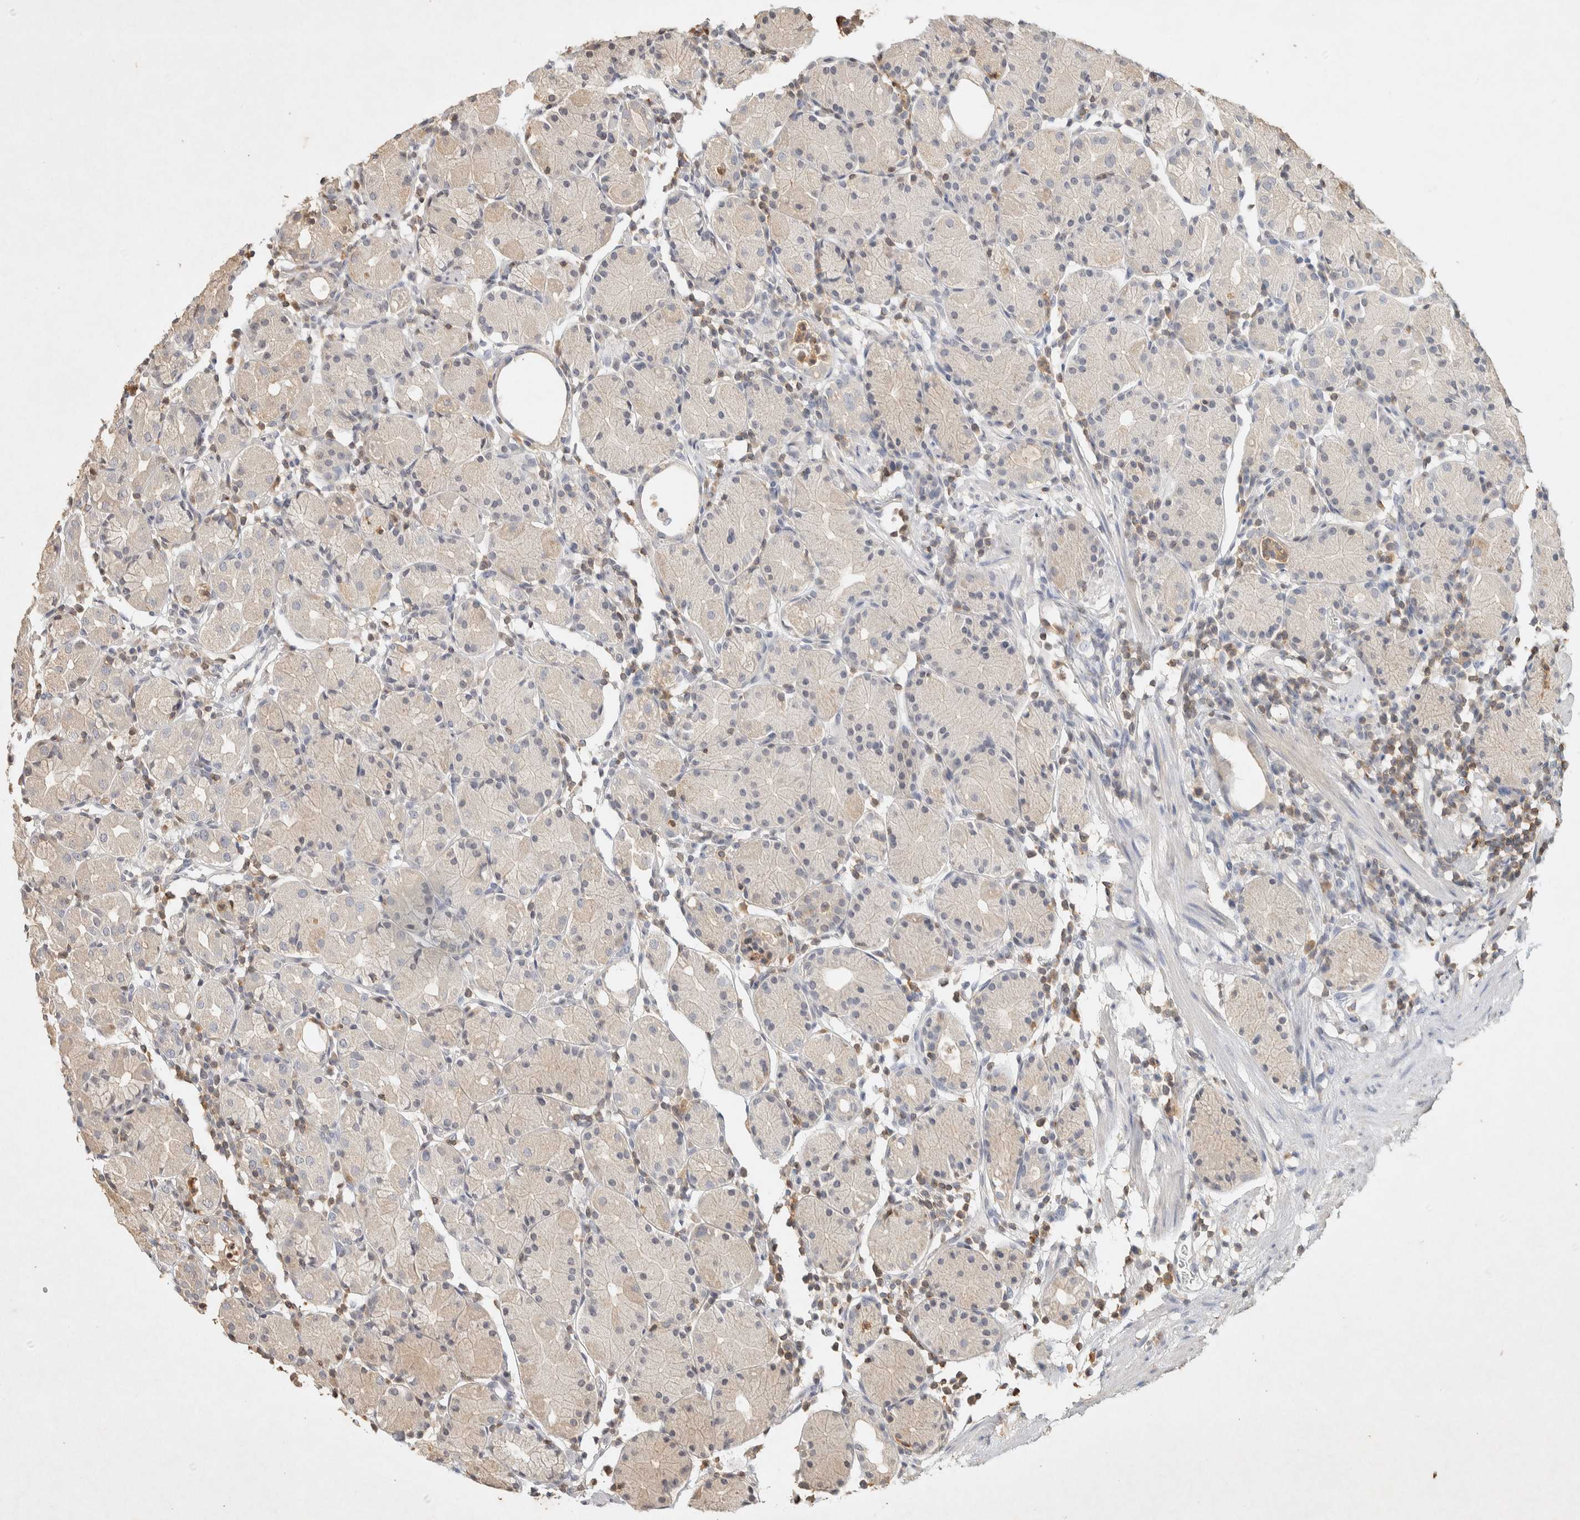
{"staining": {"intensity": "weak", "quantity": "<25%", "location": "cytoplasmic/membranous"}, "tissue": "stomach", "cell_type": "Glandular cells", "image_type": "normal", "snomed": [{"axis": "morphology", "description": "Normal tissue, NOS"}, {"axis": "topography", "description": "Stomach"}, {"axis": "topography", "description": "Stomach, lower"}], "caption": "Stomach stained for a protein using IHC displays no expression glandular cells.", "gene": "RAC2", "patient": {"sex": "female", "age": 75}}